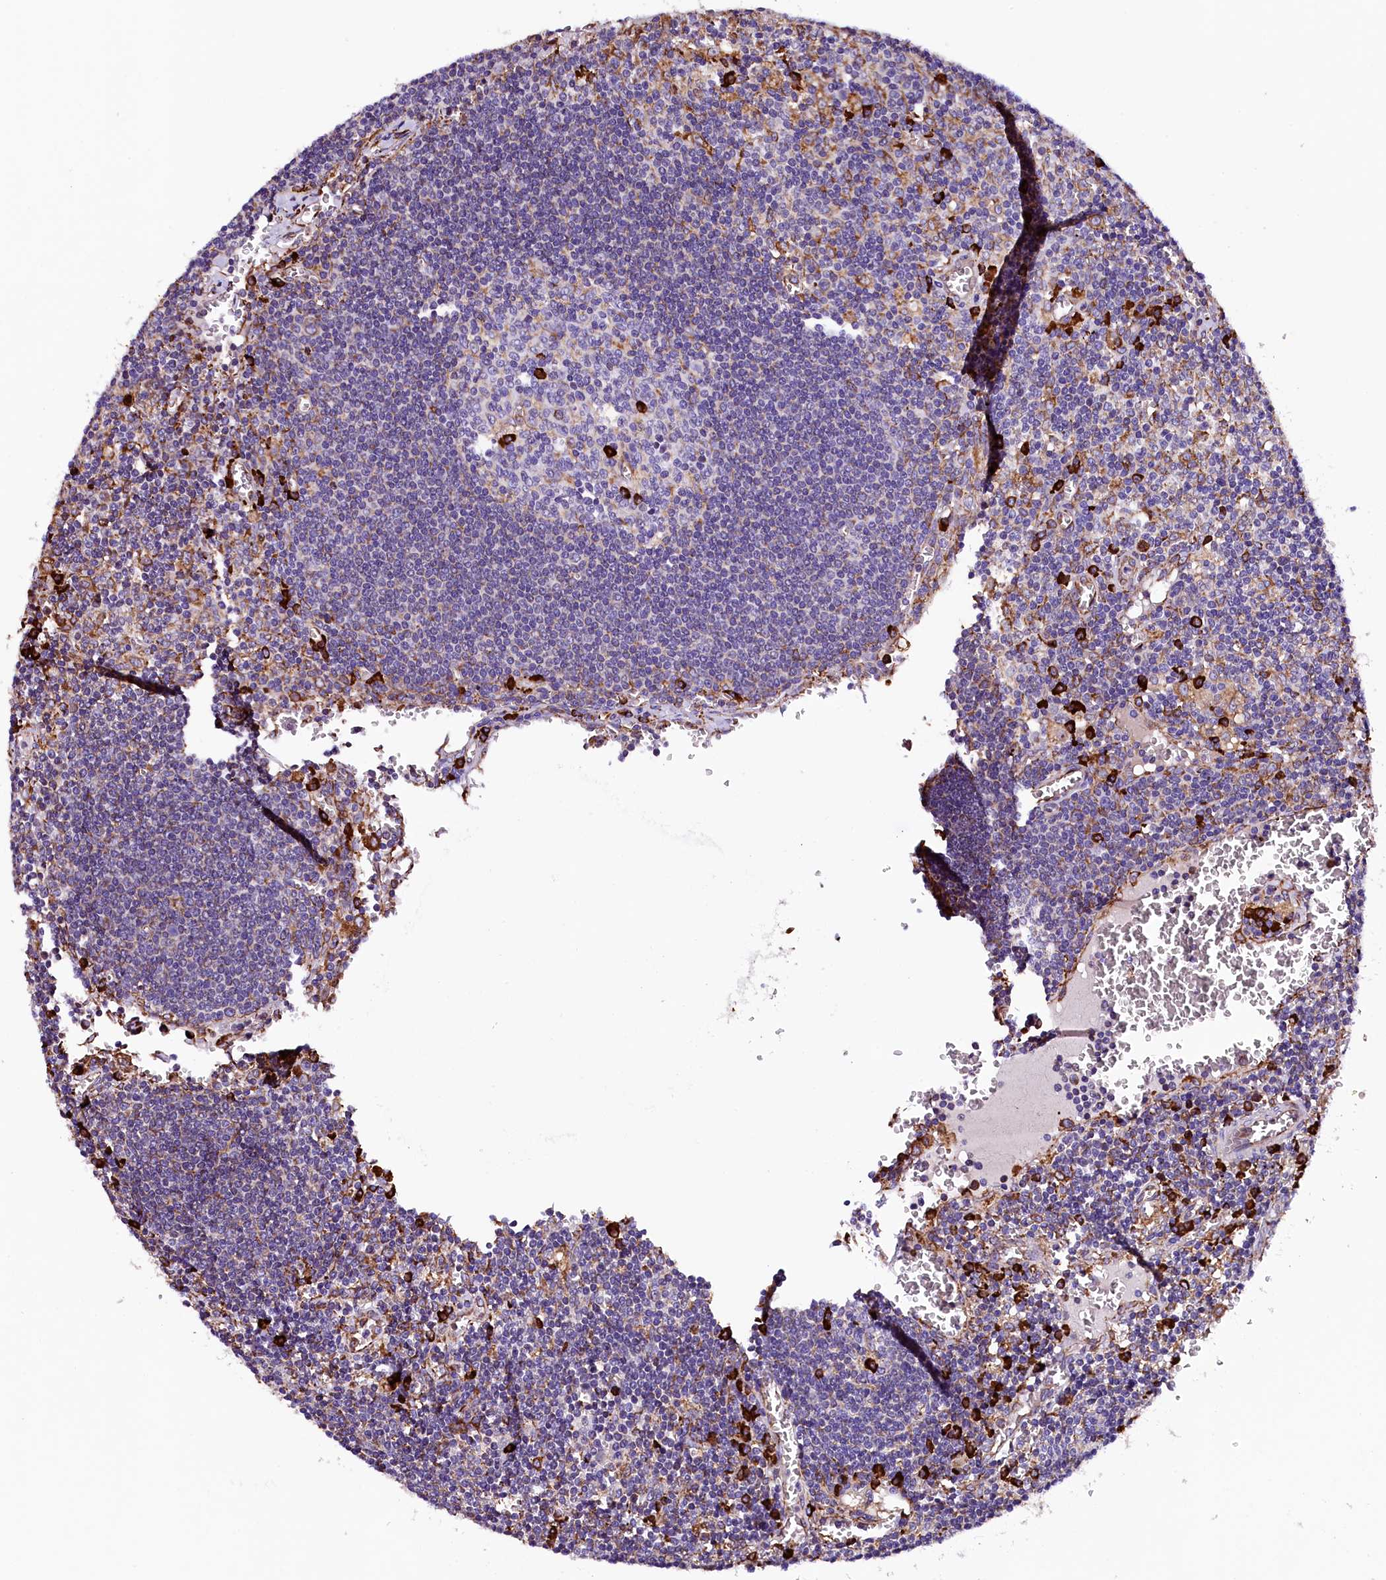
{"staining": {"intensity": "strong", "quantity": "<25%", "location": "cytoplasmic/membranous"}, "tissue": "lymph node", "cell_type": "Germinal center cells", "image_type": "normal", "snomed": [{"axis": "morphology", "description": "Normal tissue, NOS"}, {"axis": "topography", "description": "Lymph node"}], "caption": "Germinal center cells reveal strong cytoplasmic/membranous positivity in approximately <25% of cells in benign lymph node.", "gene": "CAPS2", "patient": {"sex": "female", "age": 73}}